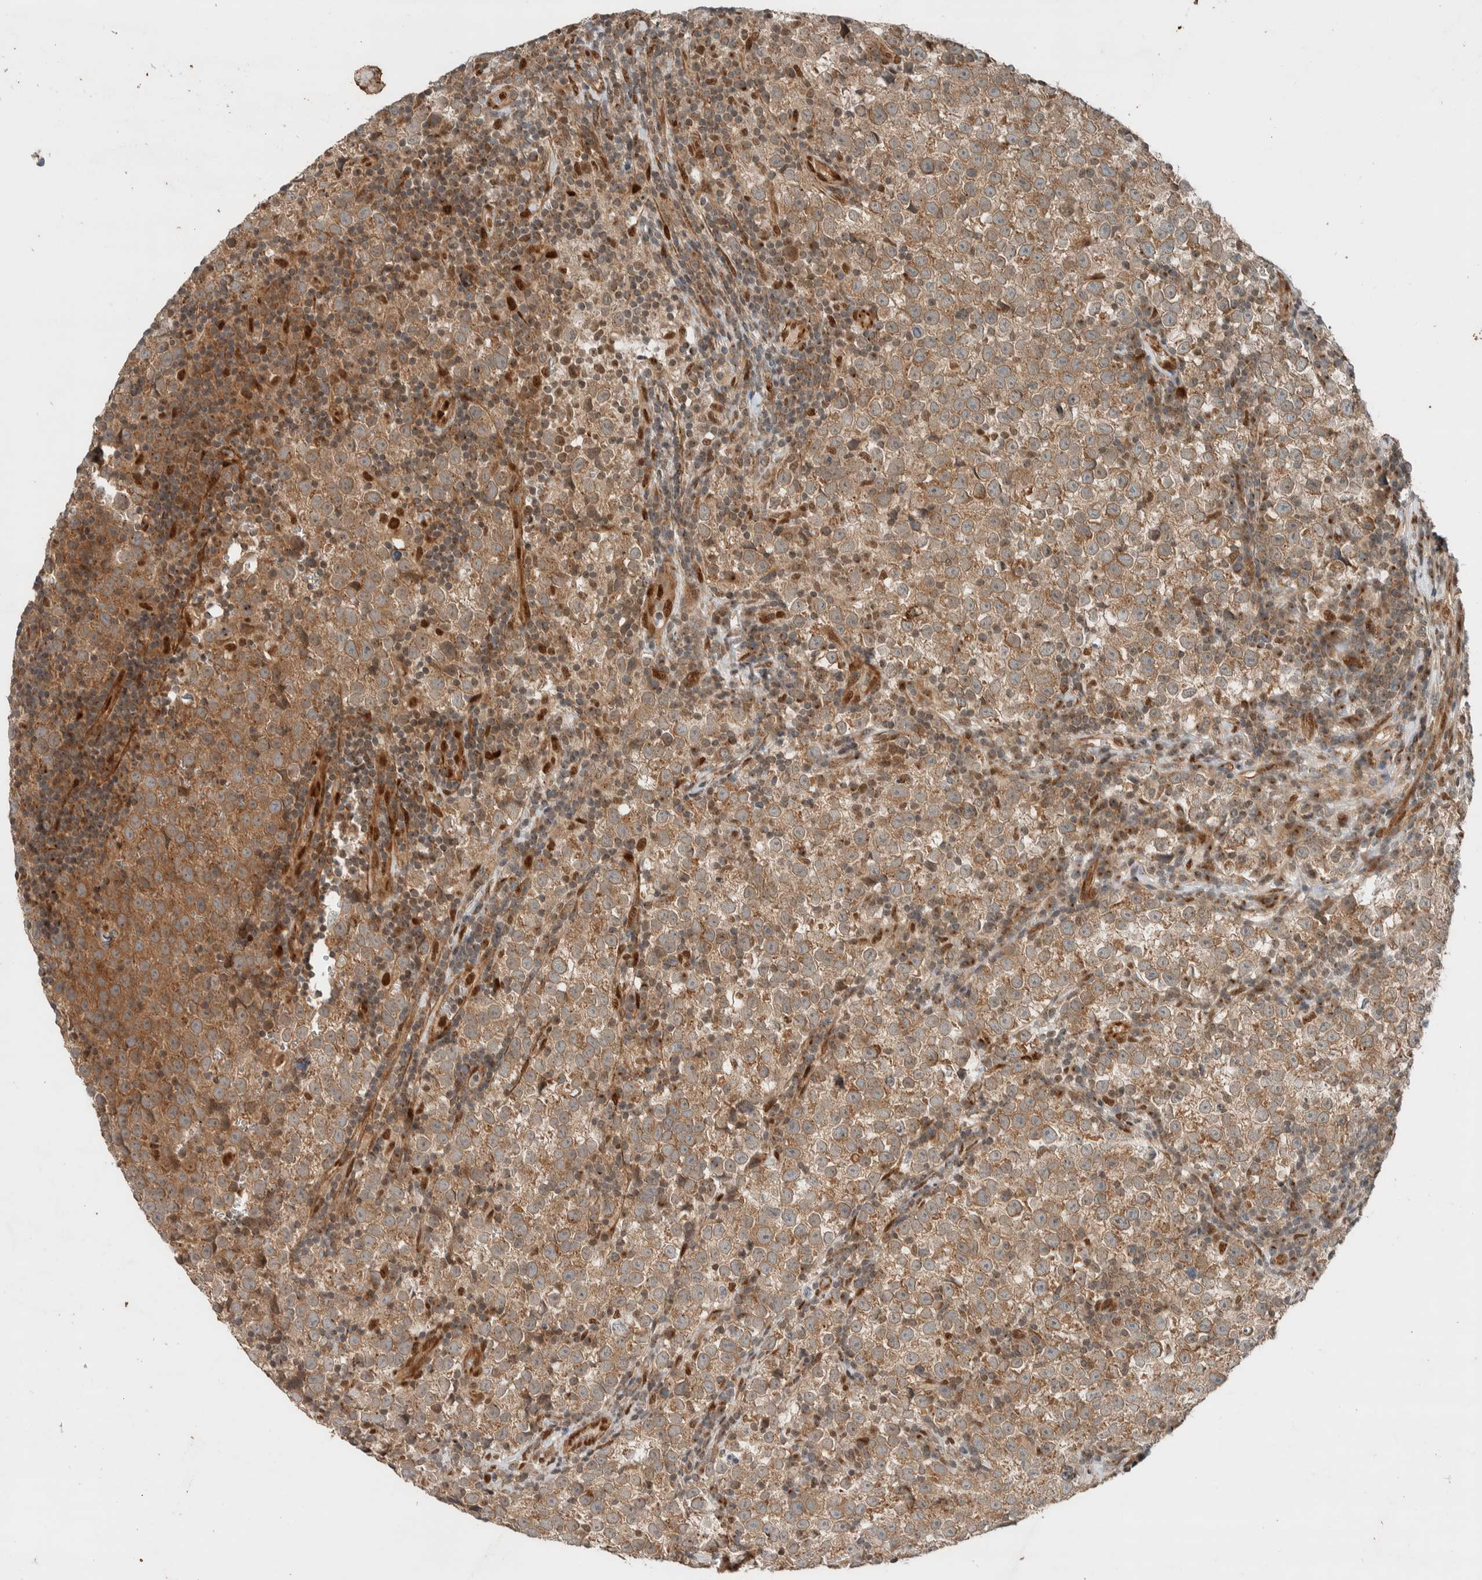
{"staining": {"intensity": "weak", "quantity": ">75%", "location": "cytoplasmic/membranous"}, "tissue": "testis cancer", "cell_type": "Tumor cells", "image_type": "cancer", "snomed": [{"axis": "morphology", "description": "Normal tissue, NOS"}, {"axis": "morphology", "description": "Seminoma, NOS"}, {"axis": "topography", "description": "Testis"}], "caption": "Testis cancer was stained to show a protein in brown. There is low levels of weak cytoplasmic/membranous expression in about >75% of tumor cells.", "gene": "STXBP4", "patient": {"sex": "male", "age": 43}}